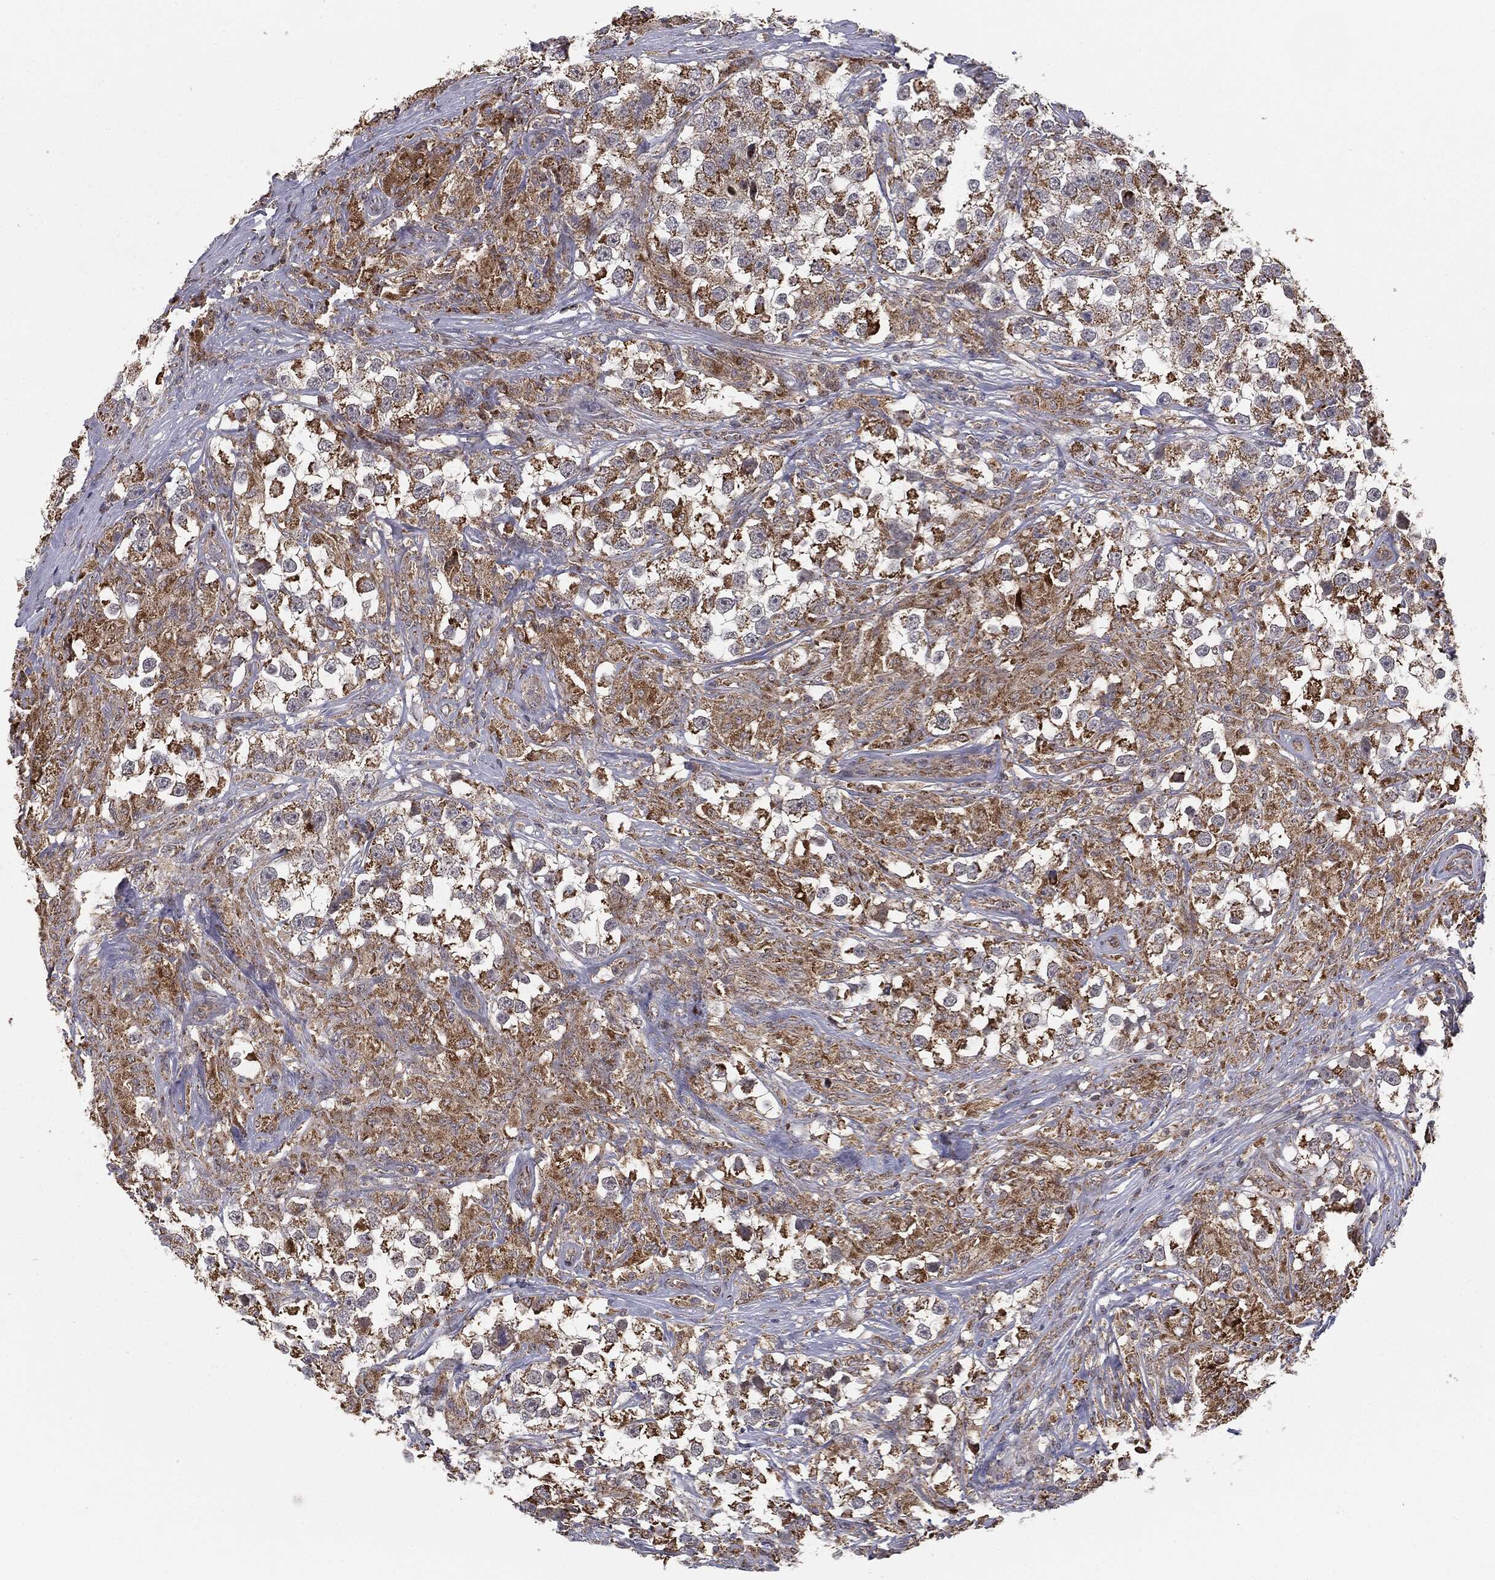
{"staining": {"intensity": "moderate", "quantity": ">75%", "location": "cytoplasmic/membranous"}, "tissue": "testis cancer", "cell_type": "Tumor cells", "image_type": "cancer", "snomed": [{"axis": "morphology", "description": "Seminoma, NOS"}, {"axis": "topography", "description": "Testis"}], "caption": "Immunohistochemistry (IHC) (DAB) staining of testis seminoma demonstrates moderate cytoplasmic/membranous protein positivity in about >75% of tumor cells. (Stains: DAB in brown, nuclei in blue, Microscopy: brightfield microscopy at high magnification).", "gene": "MTOR", "patient": {"sex": "male", "age": 46}}